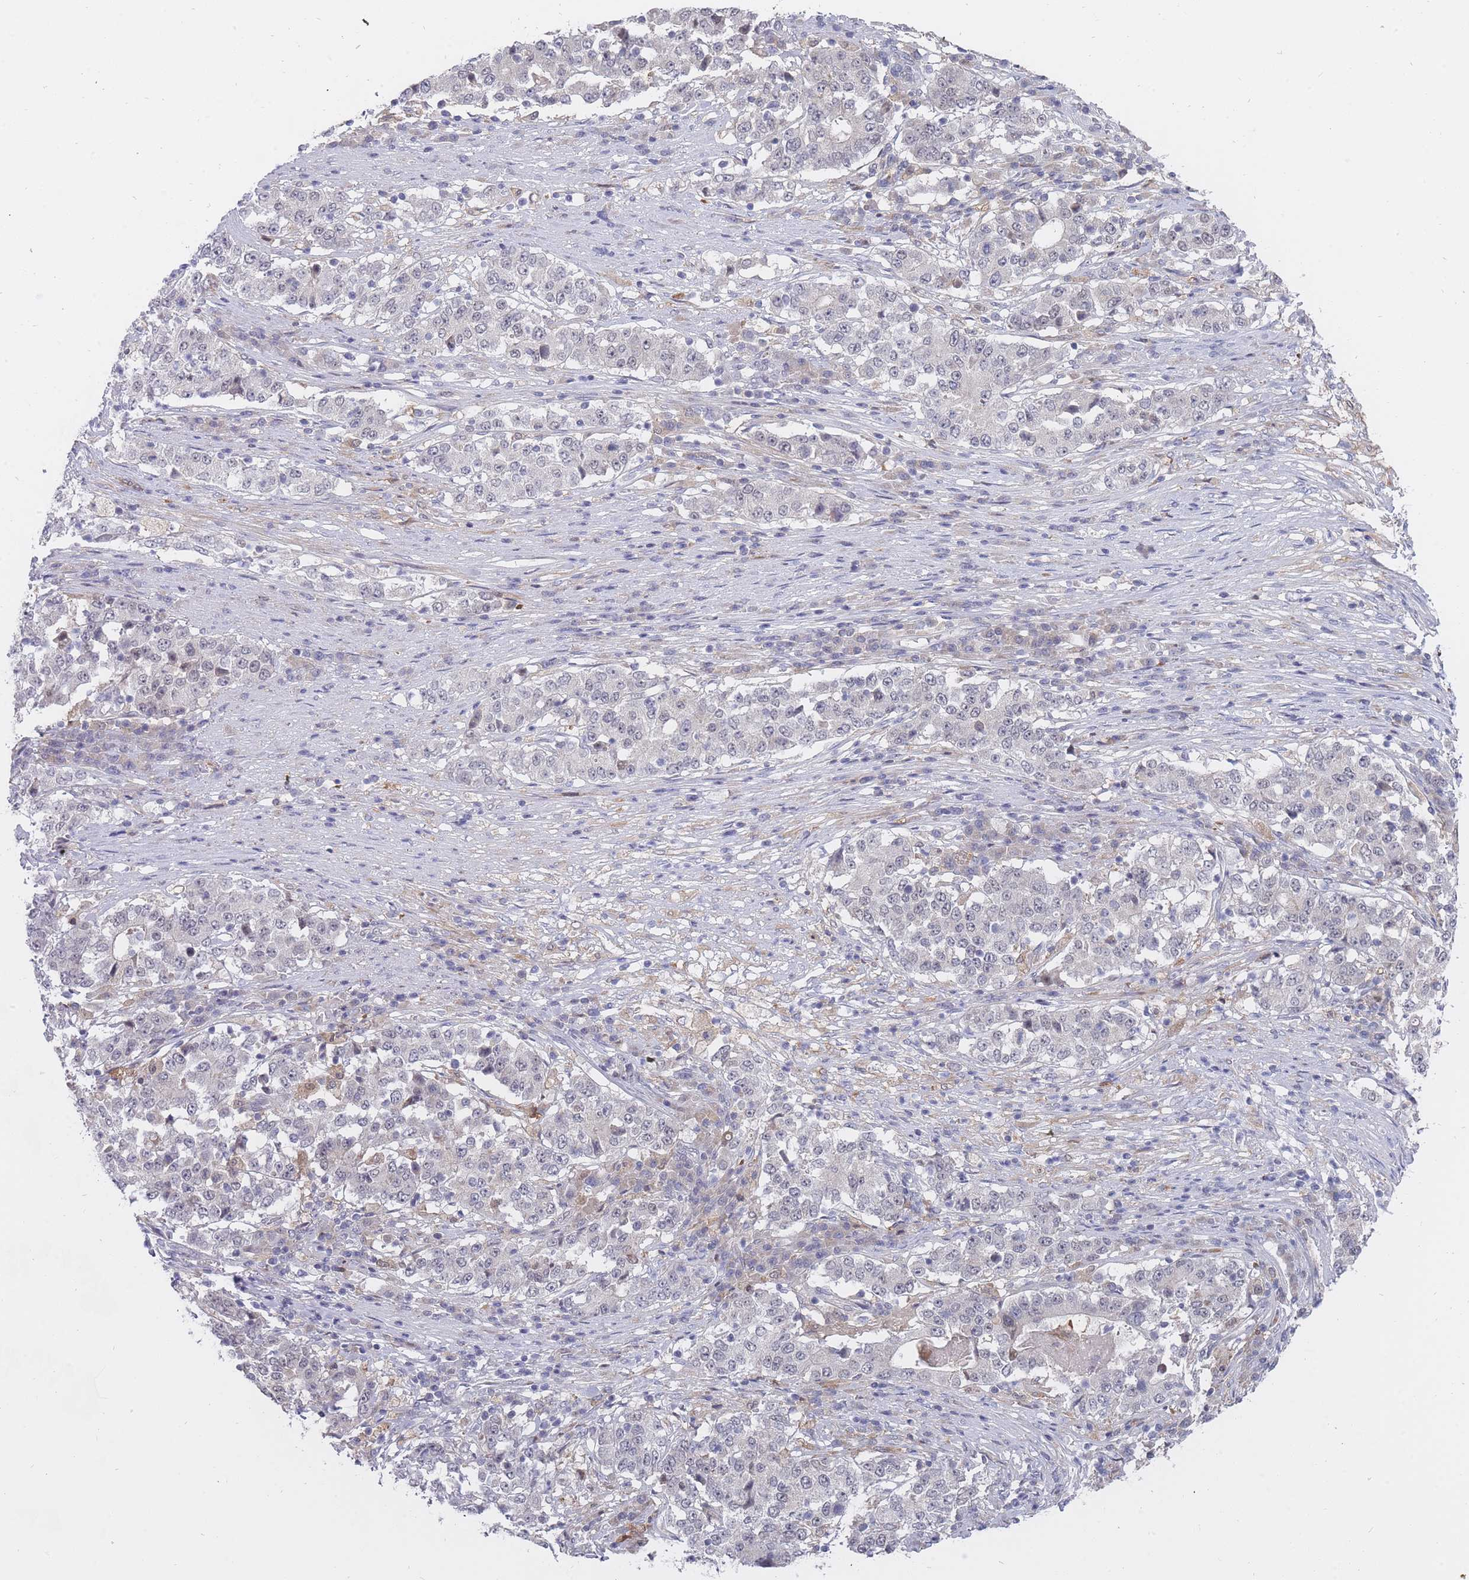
{"staining": {"intensity": "negative", "quantity": "none", "location": "none"}, "tissue": "stomach cancer", "cell_type": "Tumor cells", "image_type": "cancer", "snomed": [{"axis": "morphology", "description": "Adenocarcinoma, NOS"}, {"axis": "topography", "description": "Stomach"}], "caption": "Immunohistochemistry (IHC) micrograph of human stomach cancer (adenocarcinoma) stained for a protein (brown), which shows no positivity in tumor cells.", "gene": "GINS1", "patient": {"sex": "male", "age": 59}}